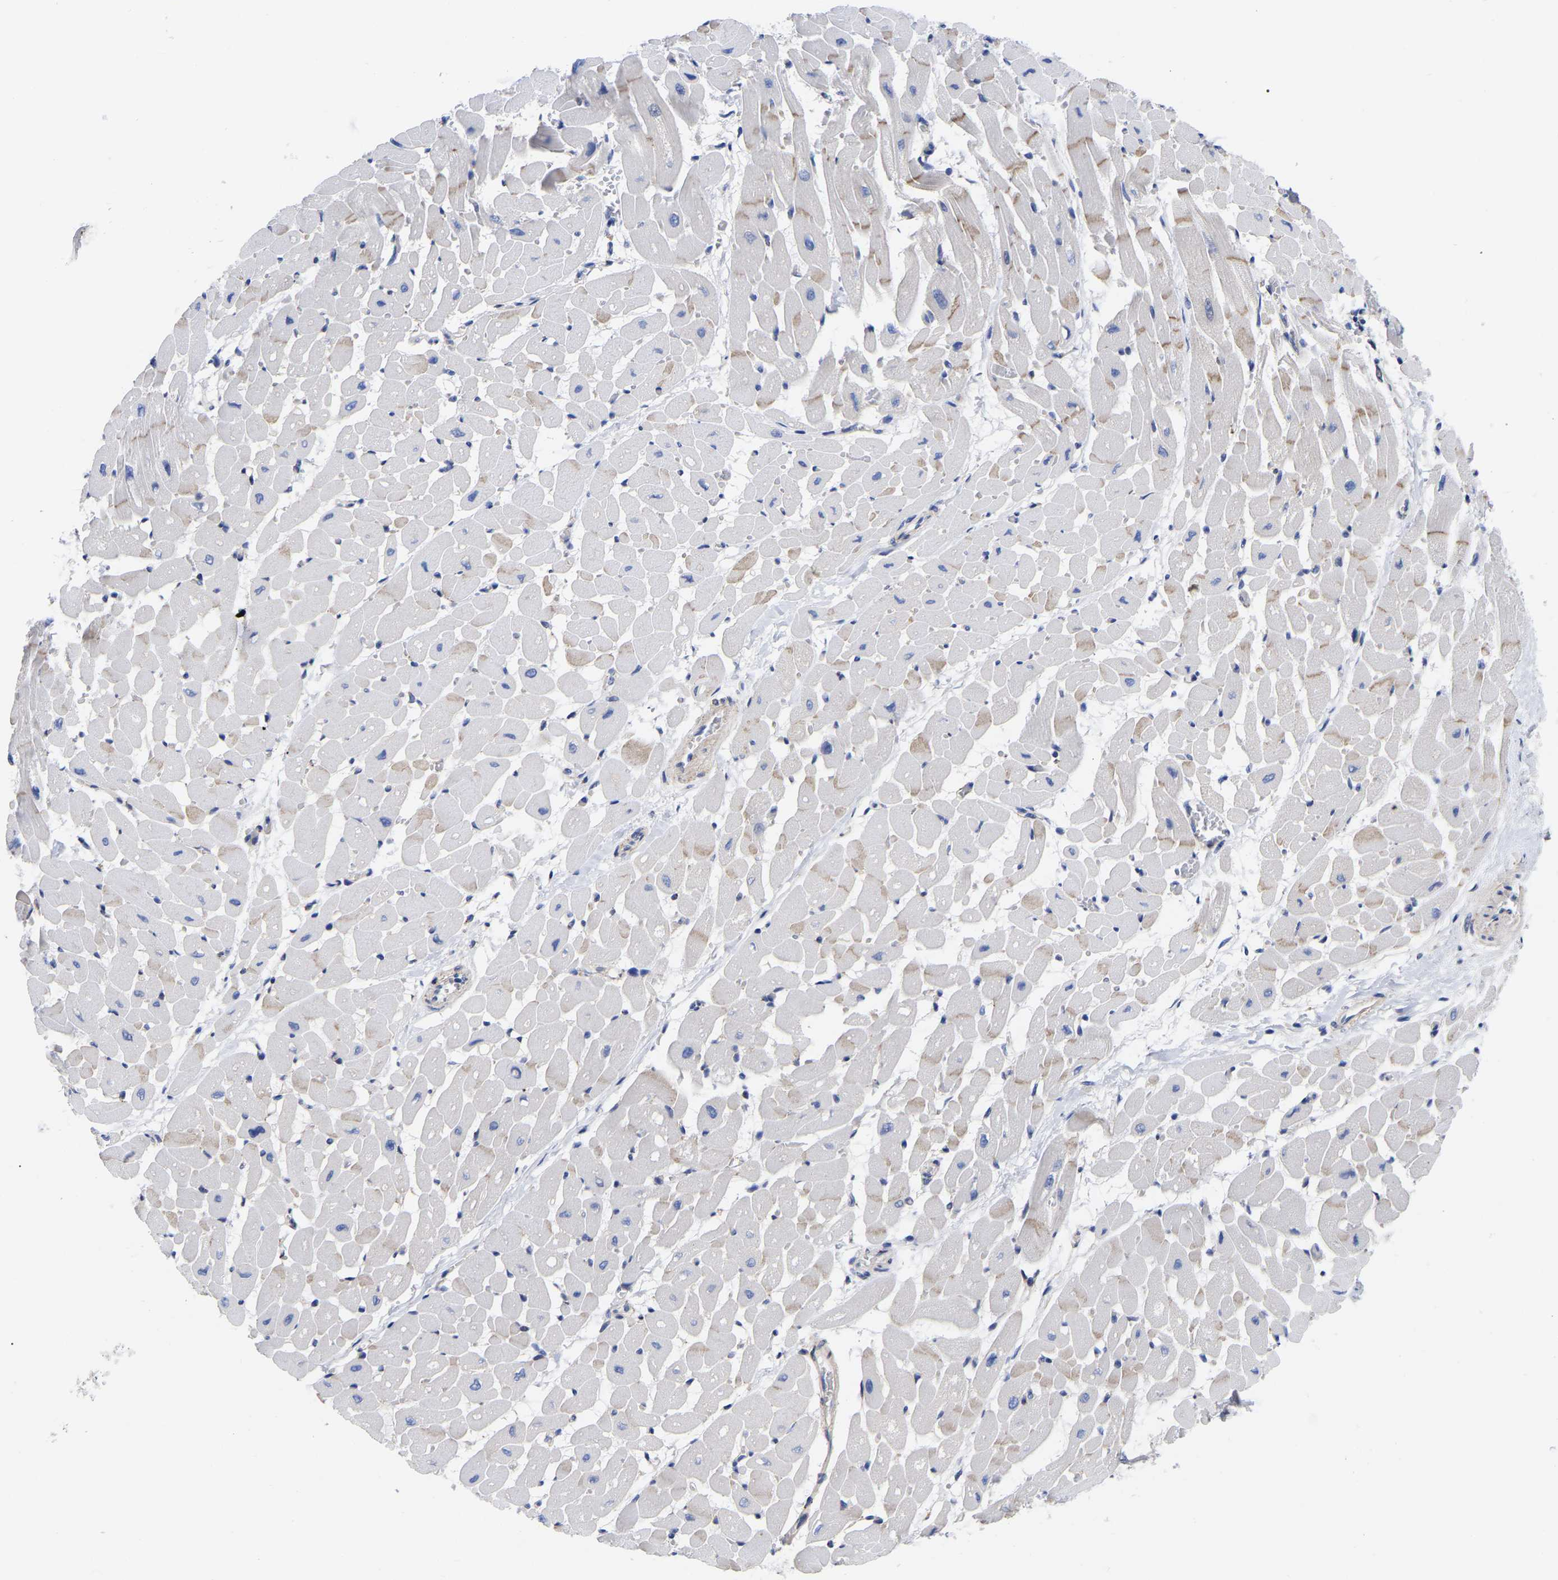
{"staining": {"intensity": "weak", "quantity": "<25%", "location": "cytoplasmic/membranous"}, "tissue": "heart muscle", "cell_type": "Cardiomyocytes", "image_type": "normal", "snomed": [{"axis": "morphology", "description": "Normal tissue, NOS"}, {"axis": "topography", "description": "Heart"}], "caption": "Immunohistochemistry of unremarkable heart muscle exhibits no expression in cardiomyocytes.", "gene": "CFAP298", "patient": {"sex": "male", "age": 45}}